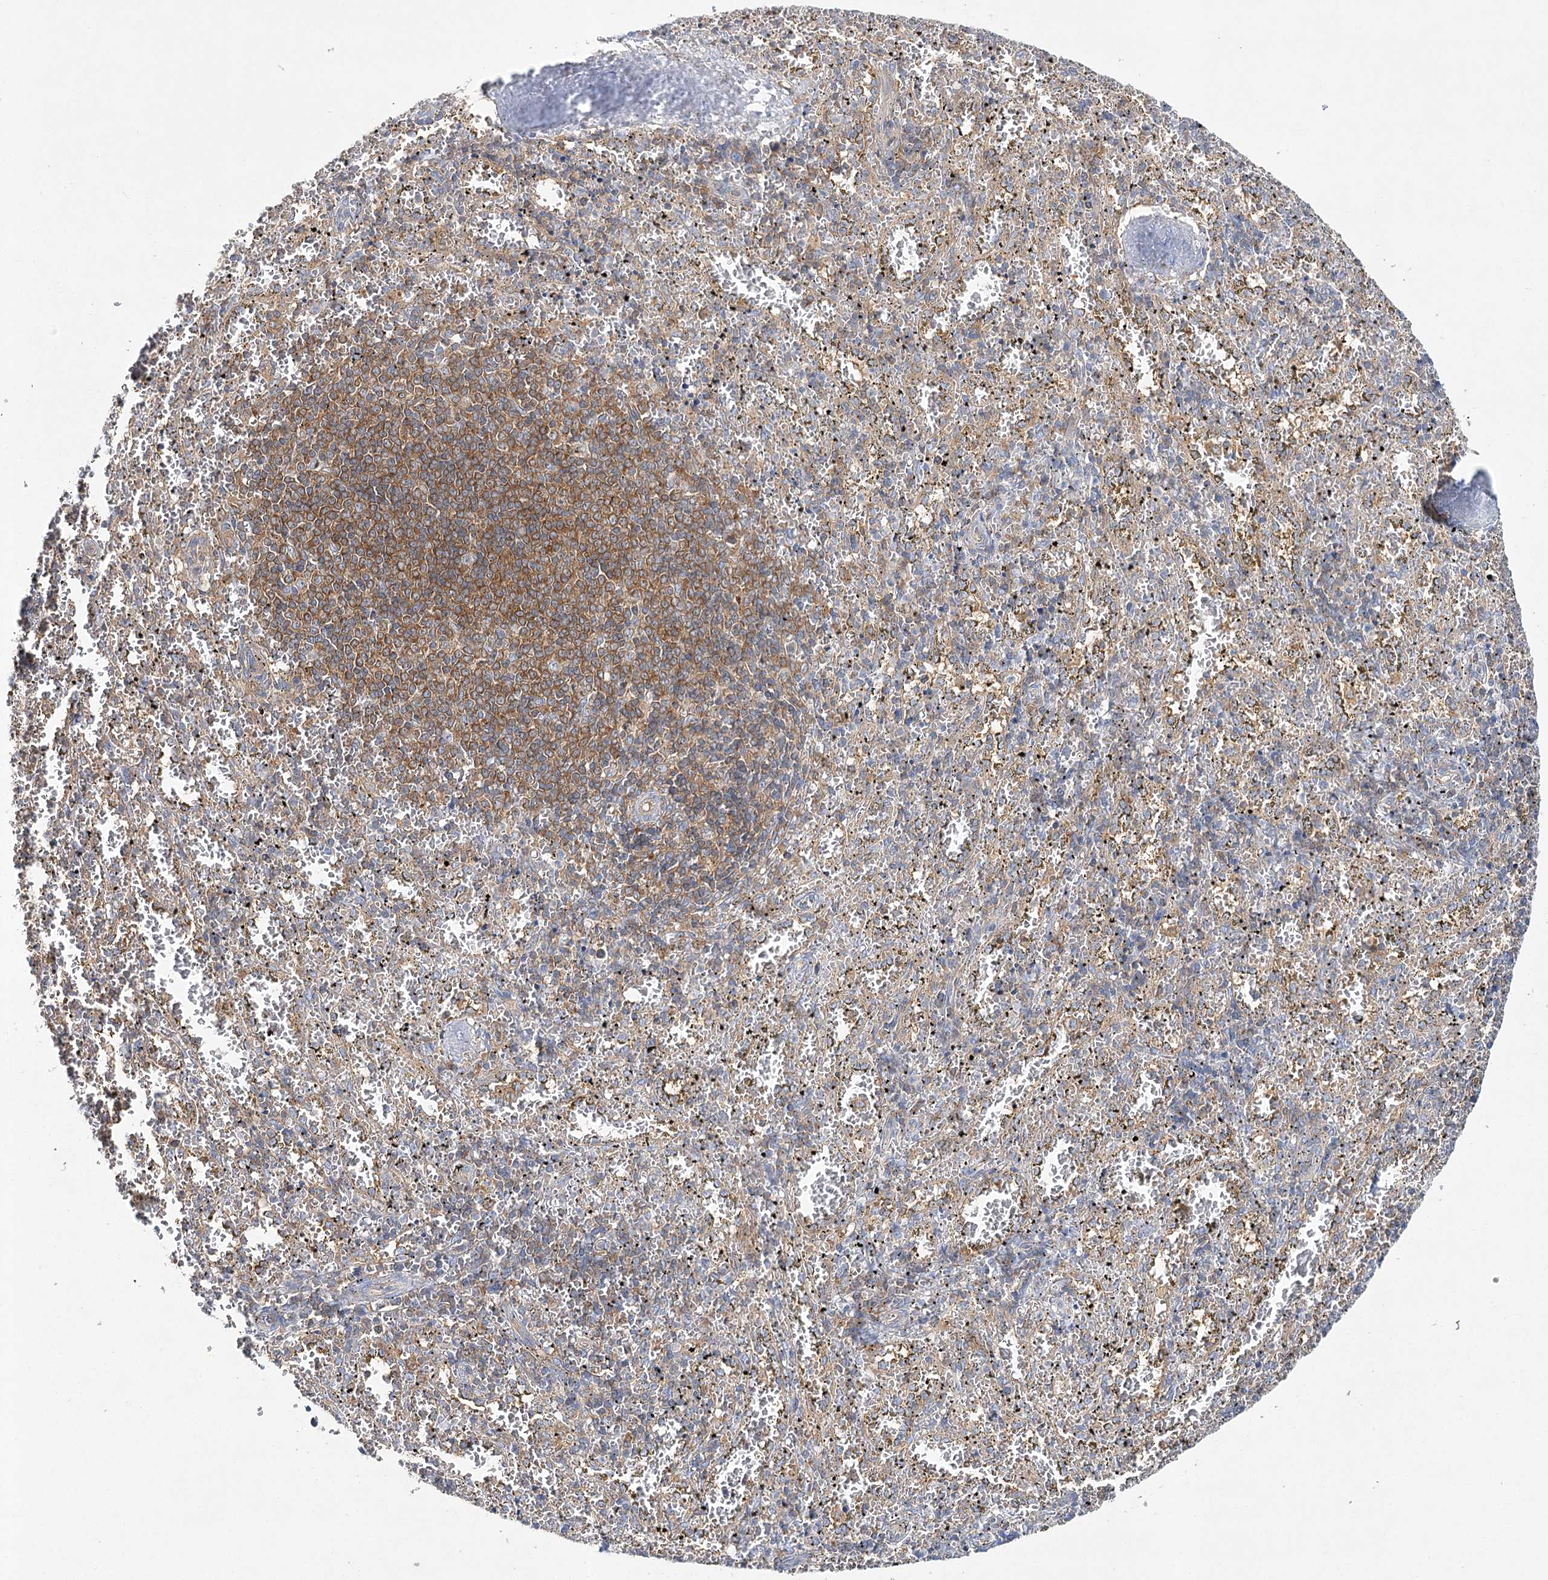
{"staining": {"intensity": "moderate", "quantity": "<25%", "location": "cytoplasmic/membranous"}, "tissue": "spleen", "cell_type": "Cells in red pulp", "image_type": "normal", "snomed": [{"axis": "morphology", "description": "Normal tissue, NOS"}, {"axis": "topography", "description": "Spleen"}], "caption": "Spleen stained with immunohistochemistry (IHC) exhibits moderate cytoplasmic/membranous positivity in approximately <25% of cells in red pulp. The staining was performed using DAB to visualize the protein expression in brown, while the nuclei were stained in blue with hematoxylin (Magnification: 20x).", "gene": "ABRAXAS2", "patient": {"sex": "male", "age": 11}}